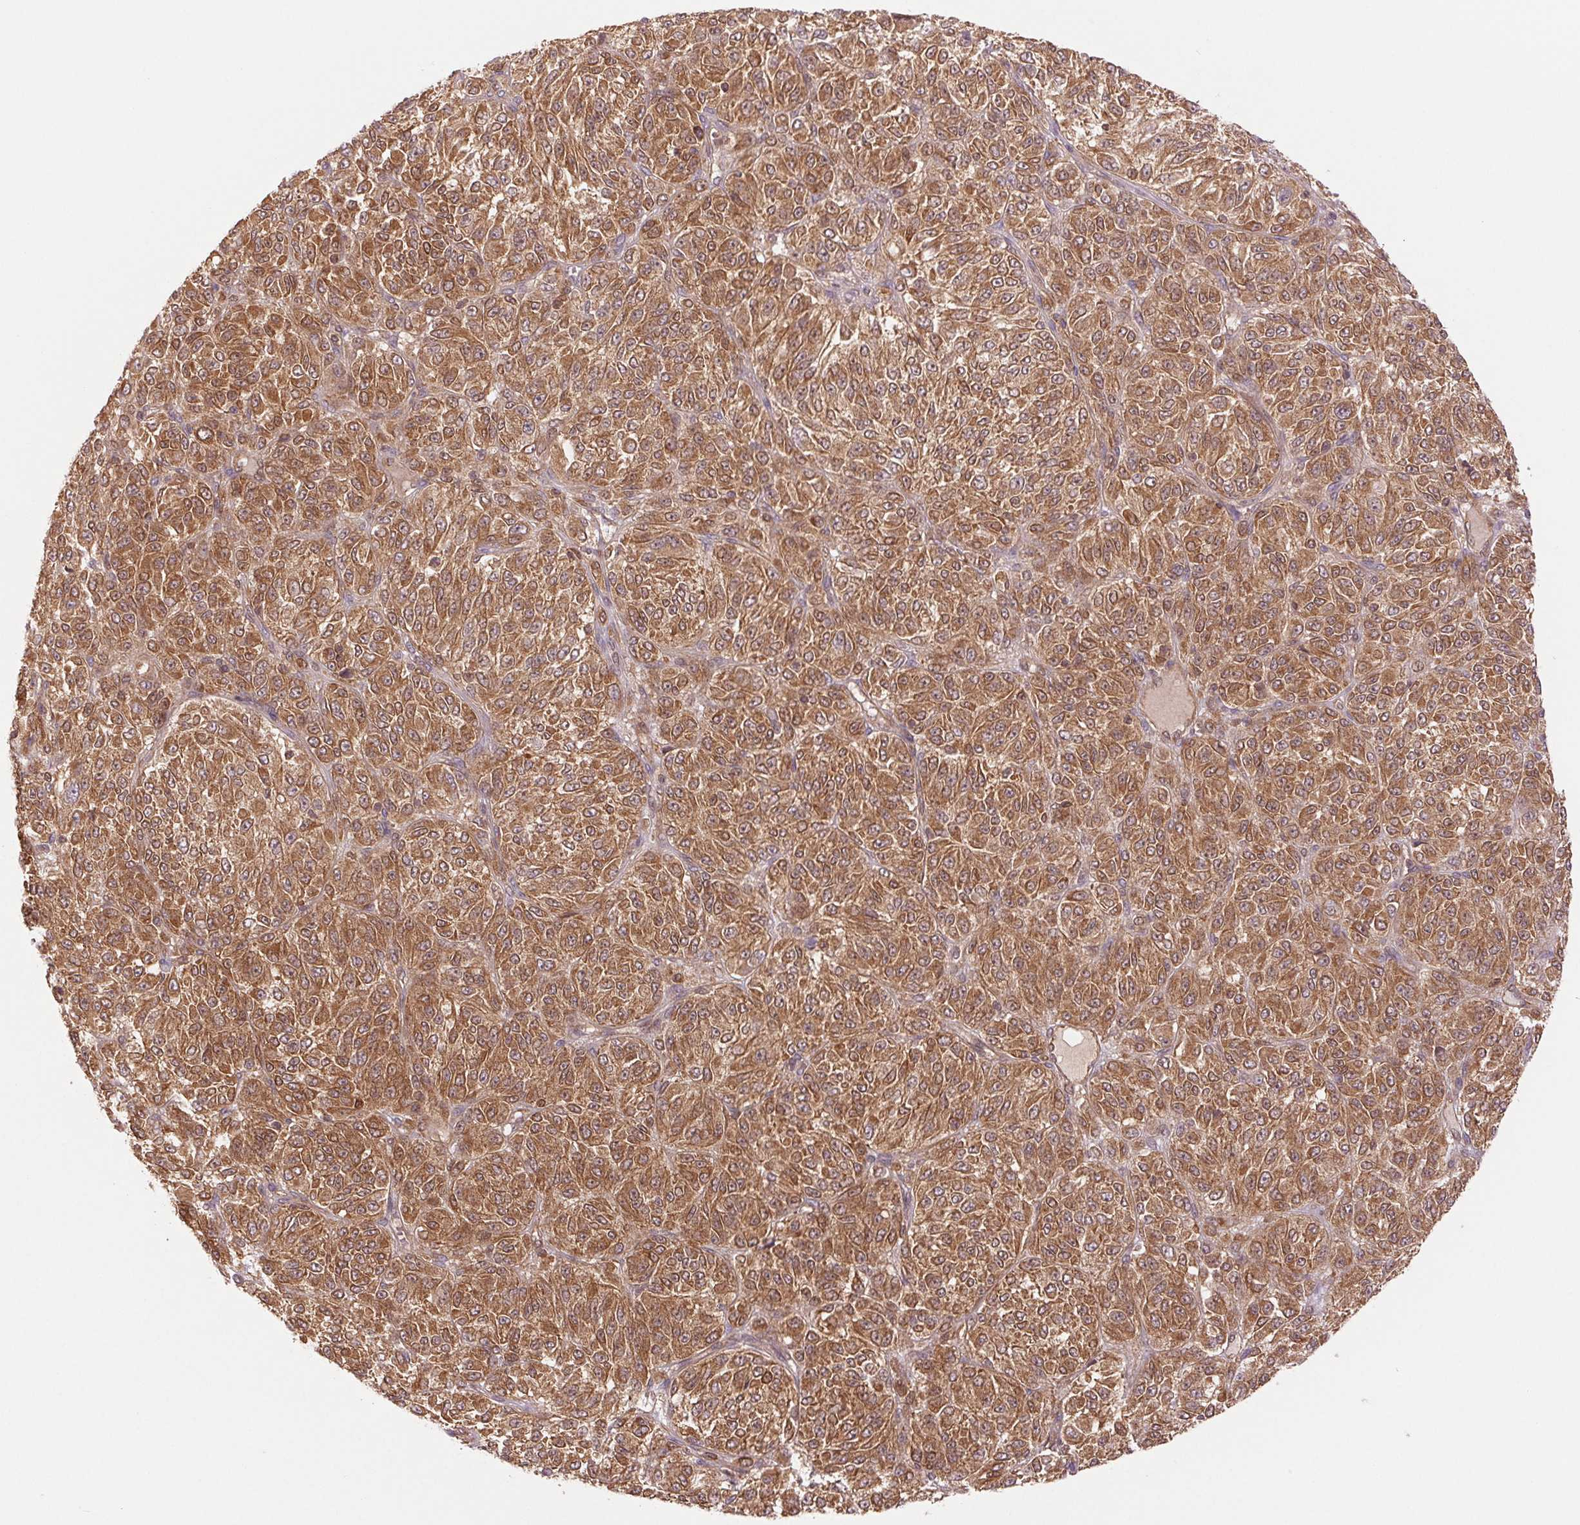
{"staining": {"intensity": "moderate", "quantity": ">75%", "location": "cytoplasmic/membranous"}, "tissue": "melanoma", "cell_type": "Tumor cells", "image_type": "cancer", "snomed": [{"axis": "morphology", "description": "Malignant melanoma, Metastatic site"}, {"axis": "topography", "description": "Brain"}], "caption": "This histopathology image demonstrates immunohistochemistry staining of human malignant melanoma (metastatic site), with medium moderate cytoplasmic/membranous positivity in approximately >75% of tumor cells.", "gene": "STARD7", "patient": {"sex": "female", "age": 56}}